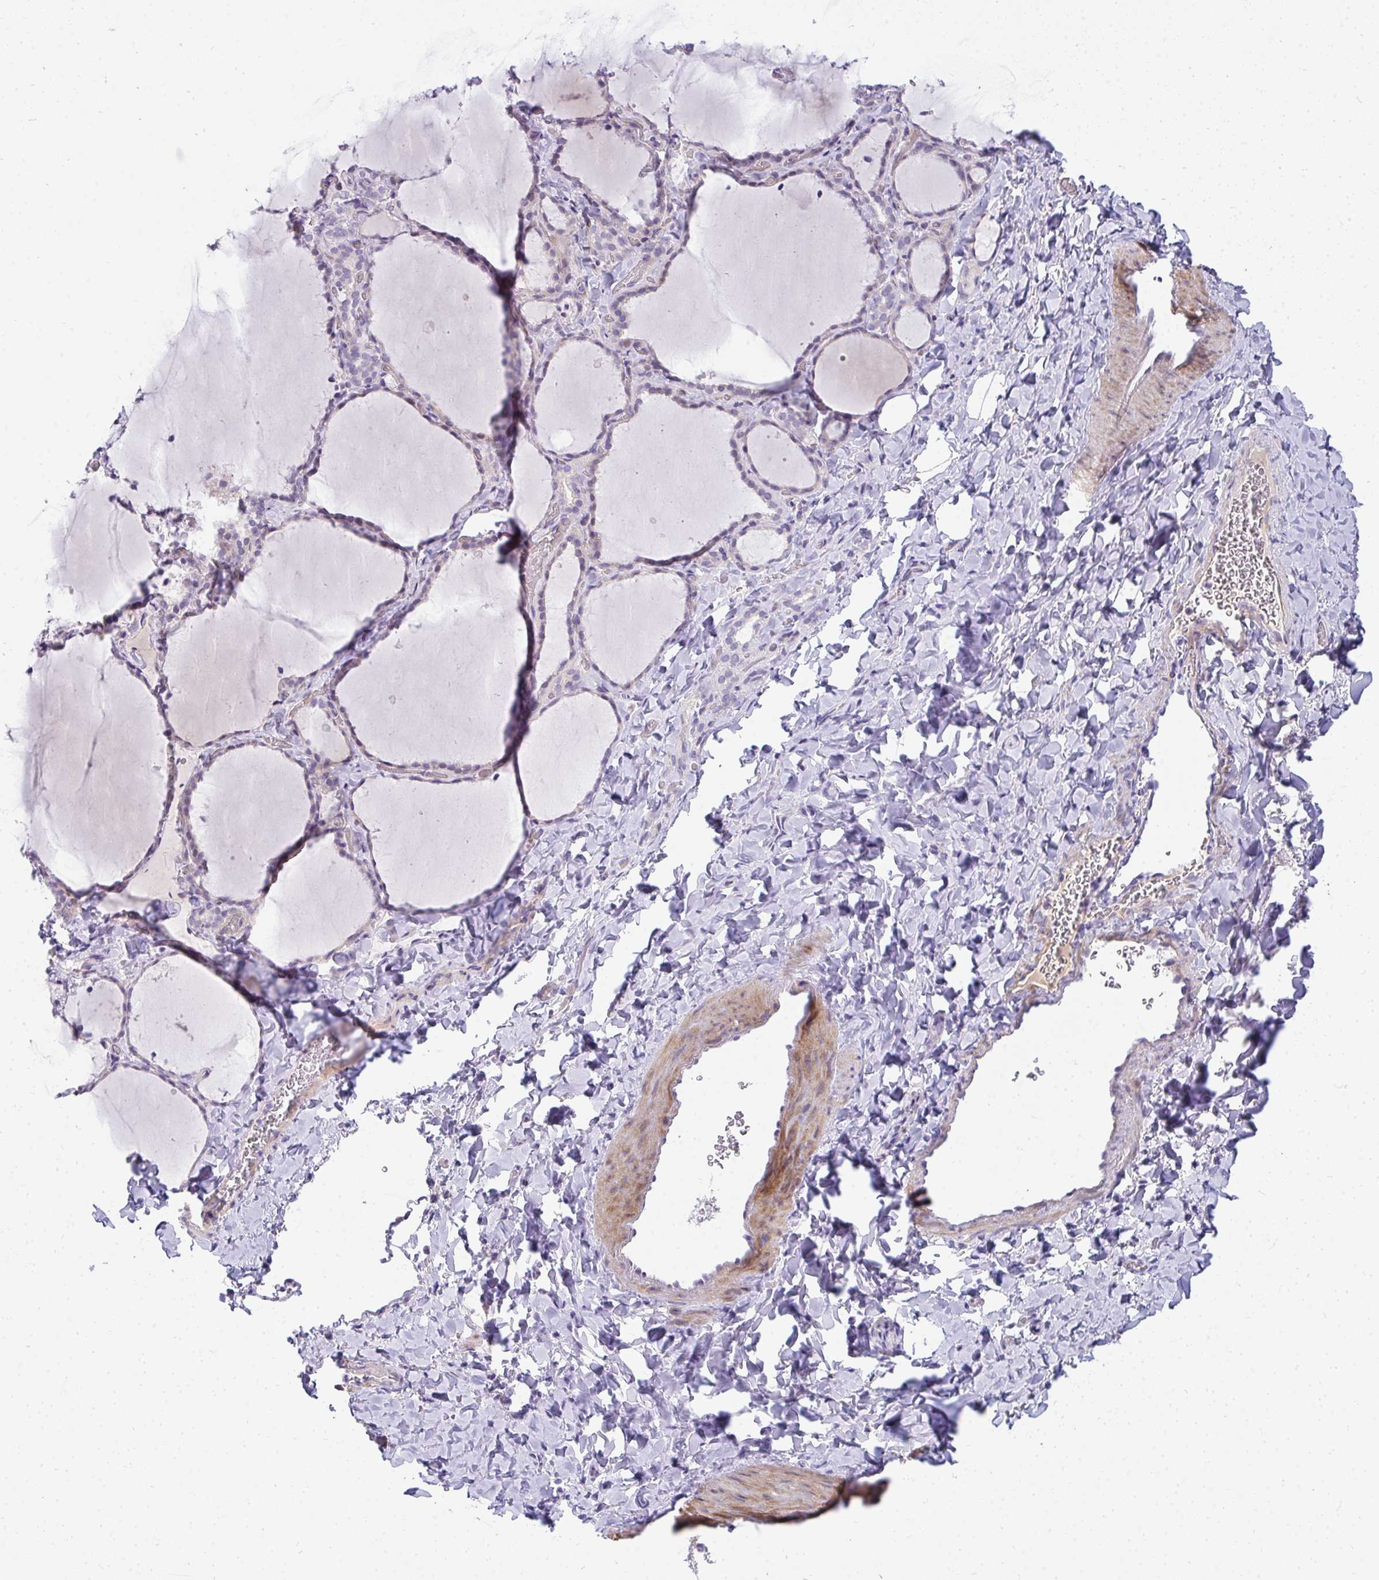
{"staining": {"intensity": "negative", "quantity": "none", "location": "none"}, "tissue": "thyroid gland", "cell_type": "Glandular cells", "image_type": "normal", "snomed": [{"axis": "morphology", "description": "Normal tissue, NOS"}, {"axis": "topography", "description": "Thyroid gland"}], "caption": "Immunohistochemical staining of unremarkable human thyroid gland exhibits no significant staining in glandular cells. (DAB immunohistochemistry visualized using brightfield microscopy, high magnification).", "gene": "AK5", "patient": {"sex": "female", "age": 22}}